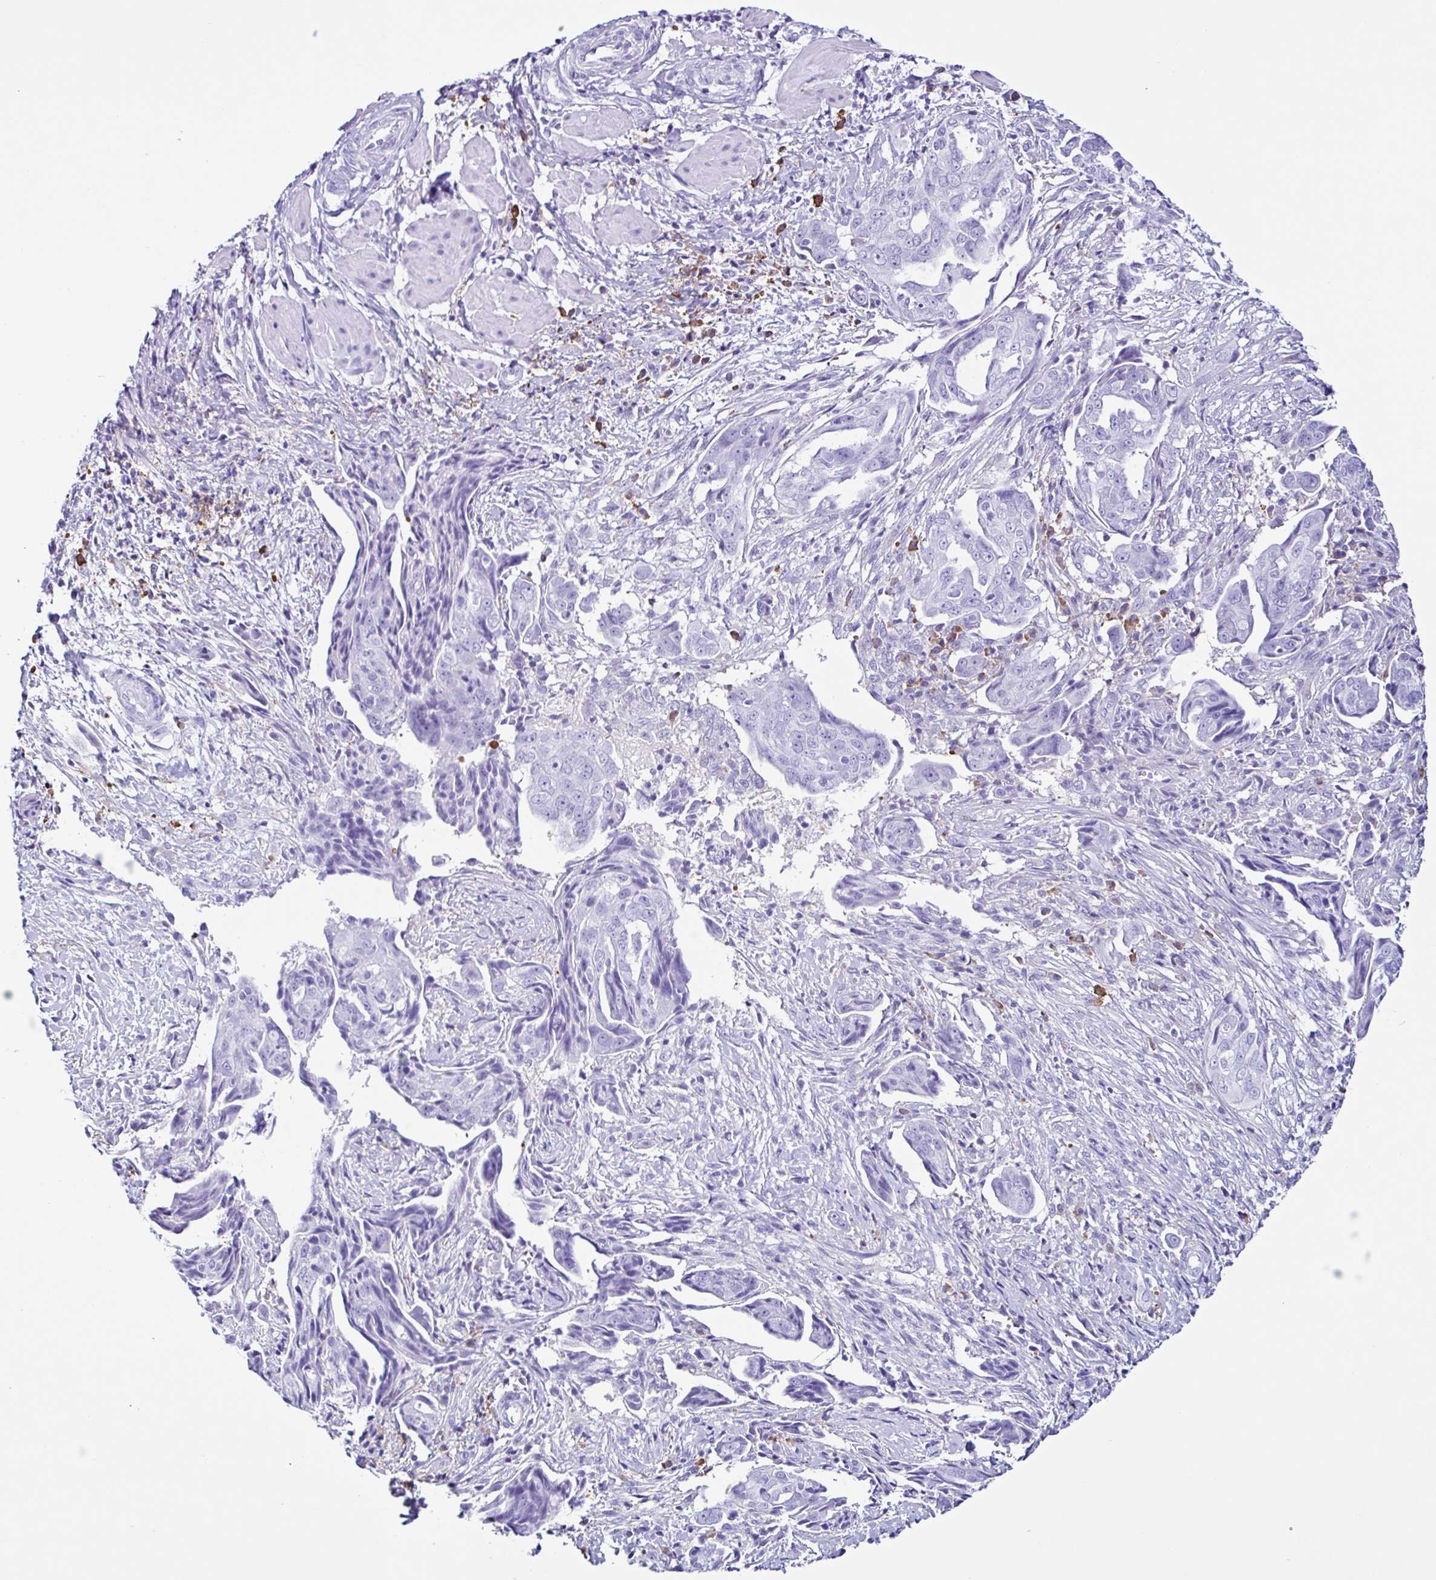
{"staining": {"intensity": "negative", "quantity": "none", "location": "none"}, "tissue": "ovarian cancer", "cell_type": "Tumor cells", "image_type": "cancer", "snomed": [{"axis": "morphology", "description": "Carcinoma, endometroid"}, {"axis": "topography", "description": "Ovary"}], "caption": "Ovarian endometroid carcinoma stained for a protein using immunohistochemistry (IHC) demonstrates no staining tumor cells.", "gene": "PIGF", "patient": {"sex": "female", "age": 70}}